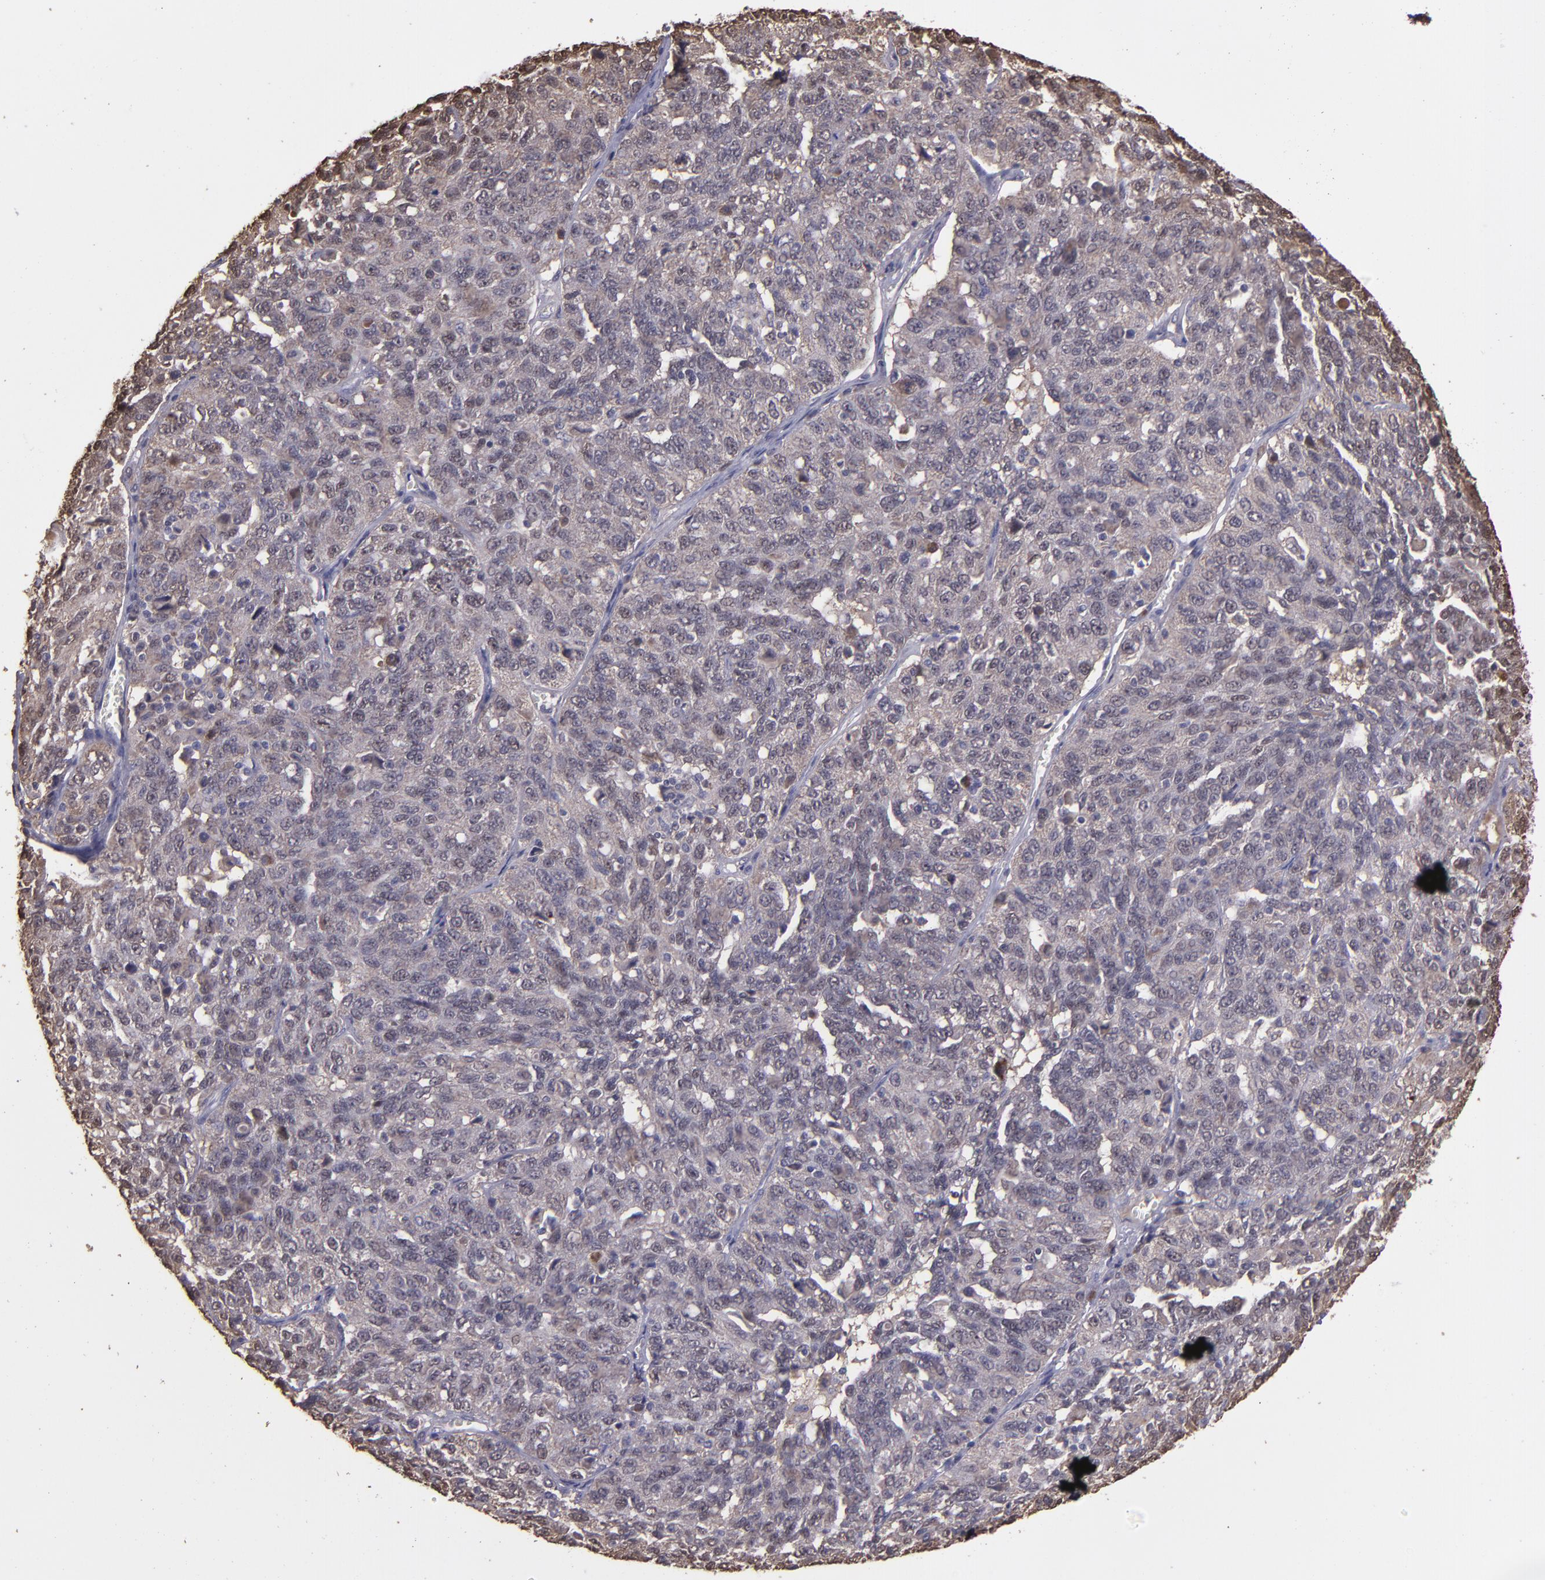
{"staining": {"intensity": "weak", "quantity": "25%-75%", "location": "cytoplasmic/membranous"}, "tissue": "ovarian cancer", "cell_type": "Tumor cells", "image_type": "cancer", "snomed": [{"axis": "morphology", "description": "Cystadenocarcinoma, serous, NOS"}, {"axis": "topography", "description": "Ovary"}], "caption": "Protein analysis of serous cystadenocarcinoma (ovarian) tissue displays weak cytoplasmic/membranous expression in approximately 25%-75% of tumor cells.", "gene": "SERPINF2", "patient": {"sex": "female", "age": 71}}